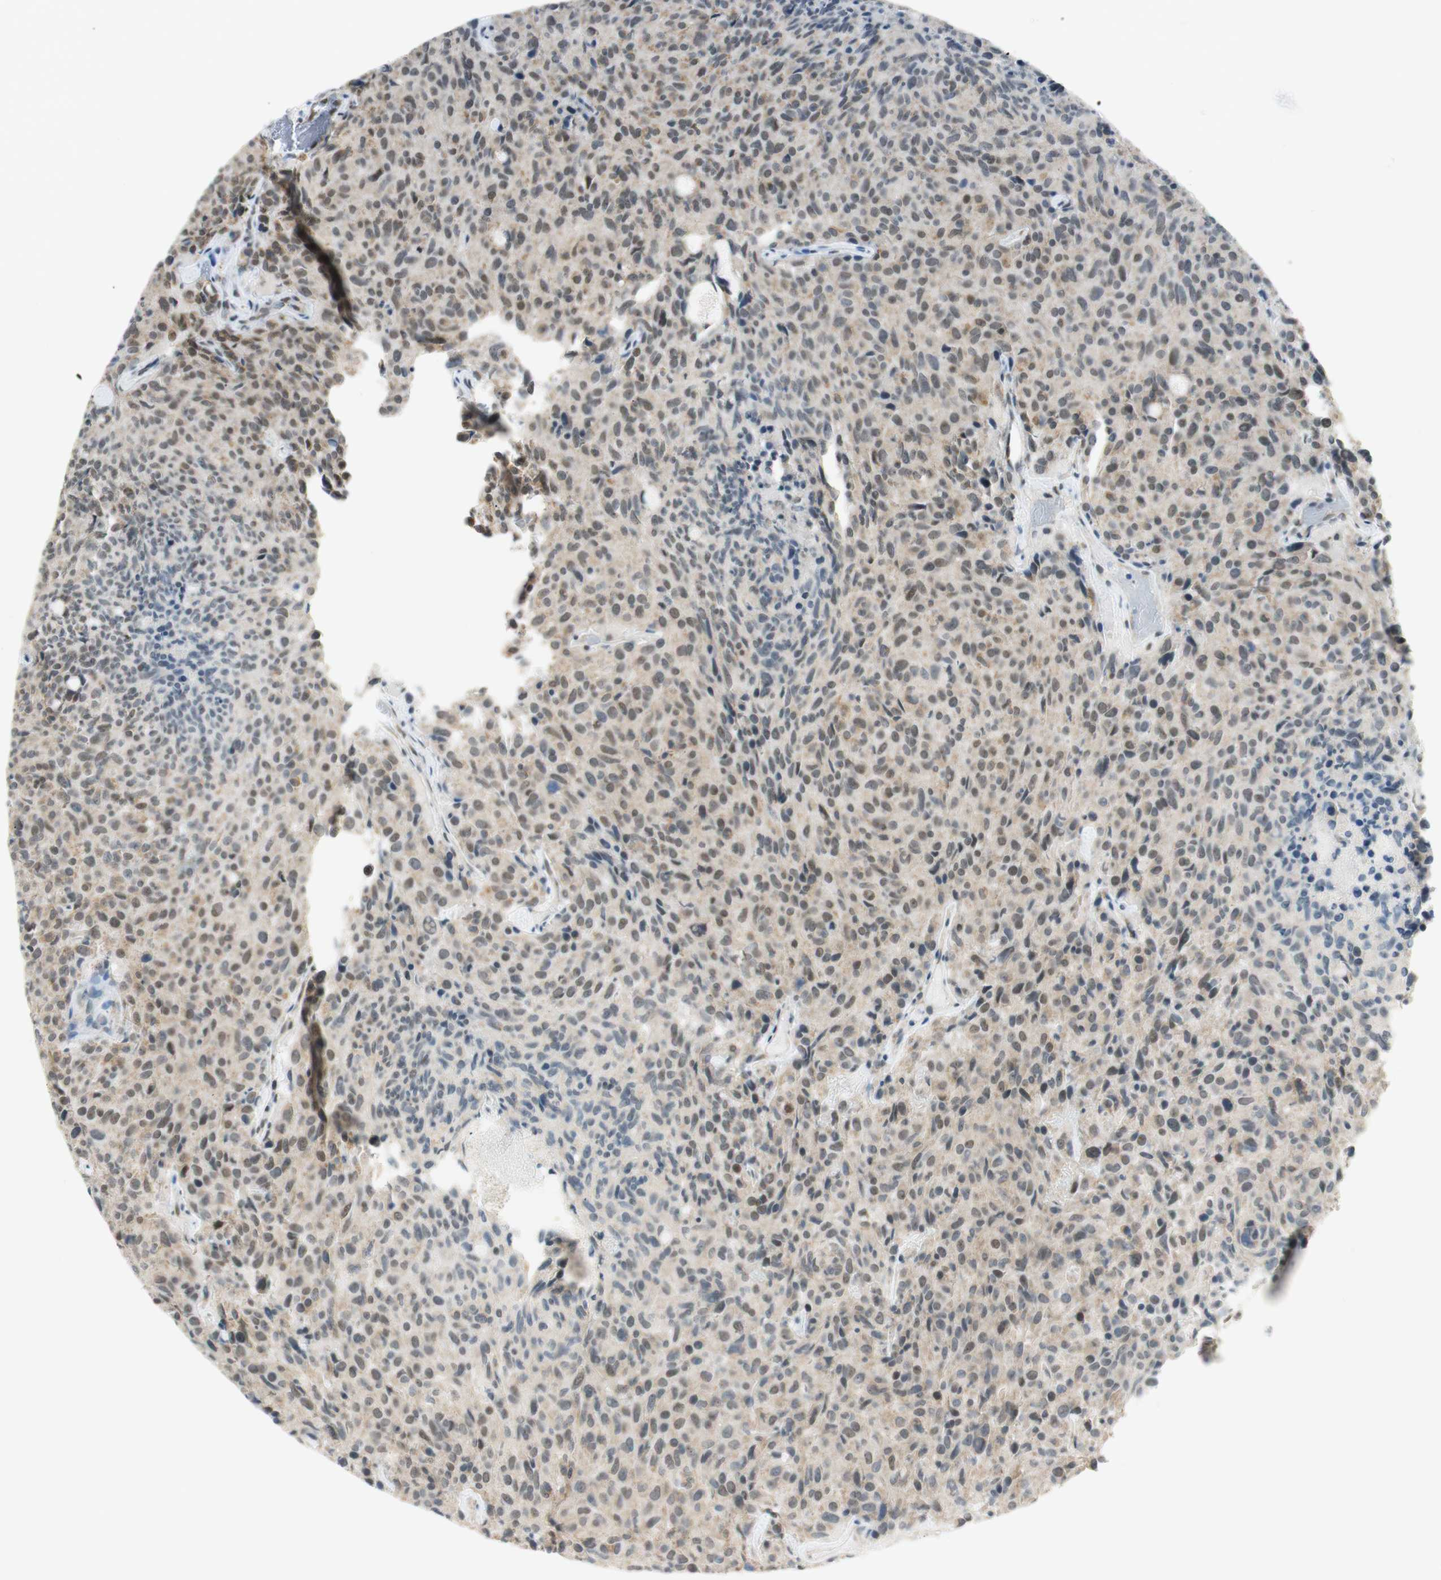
{"staining": {"intensity": "weak", "quantity": "25%-75%", "location": "nuclear"}, "tissue": "carcinoid", "cell_type": "Tumor cells", "image_type": "cancer", "snomed": [{"axis": "morphology", "description": "Carcinoid, malignant, NOS"}, {"axis": "topography", "description": "Pancreas"}], "caption": "Immunohistochemistry of malignant carcinoid shows low levels of weak nuclear staining in approximately 25%-75% of tumor cells. The staining is performed using DAB (3,3'-diaminobenzidine) brown chromogen to label protein expression. The nuclei are counter-stained blue using hematoxylin.", "gene": "ZNF782", "patient": {"sex": "female", "age": 54}}